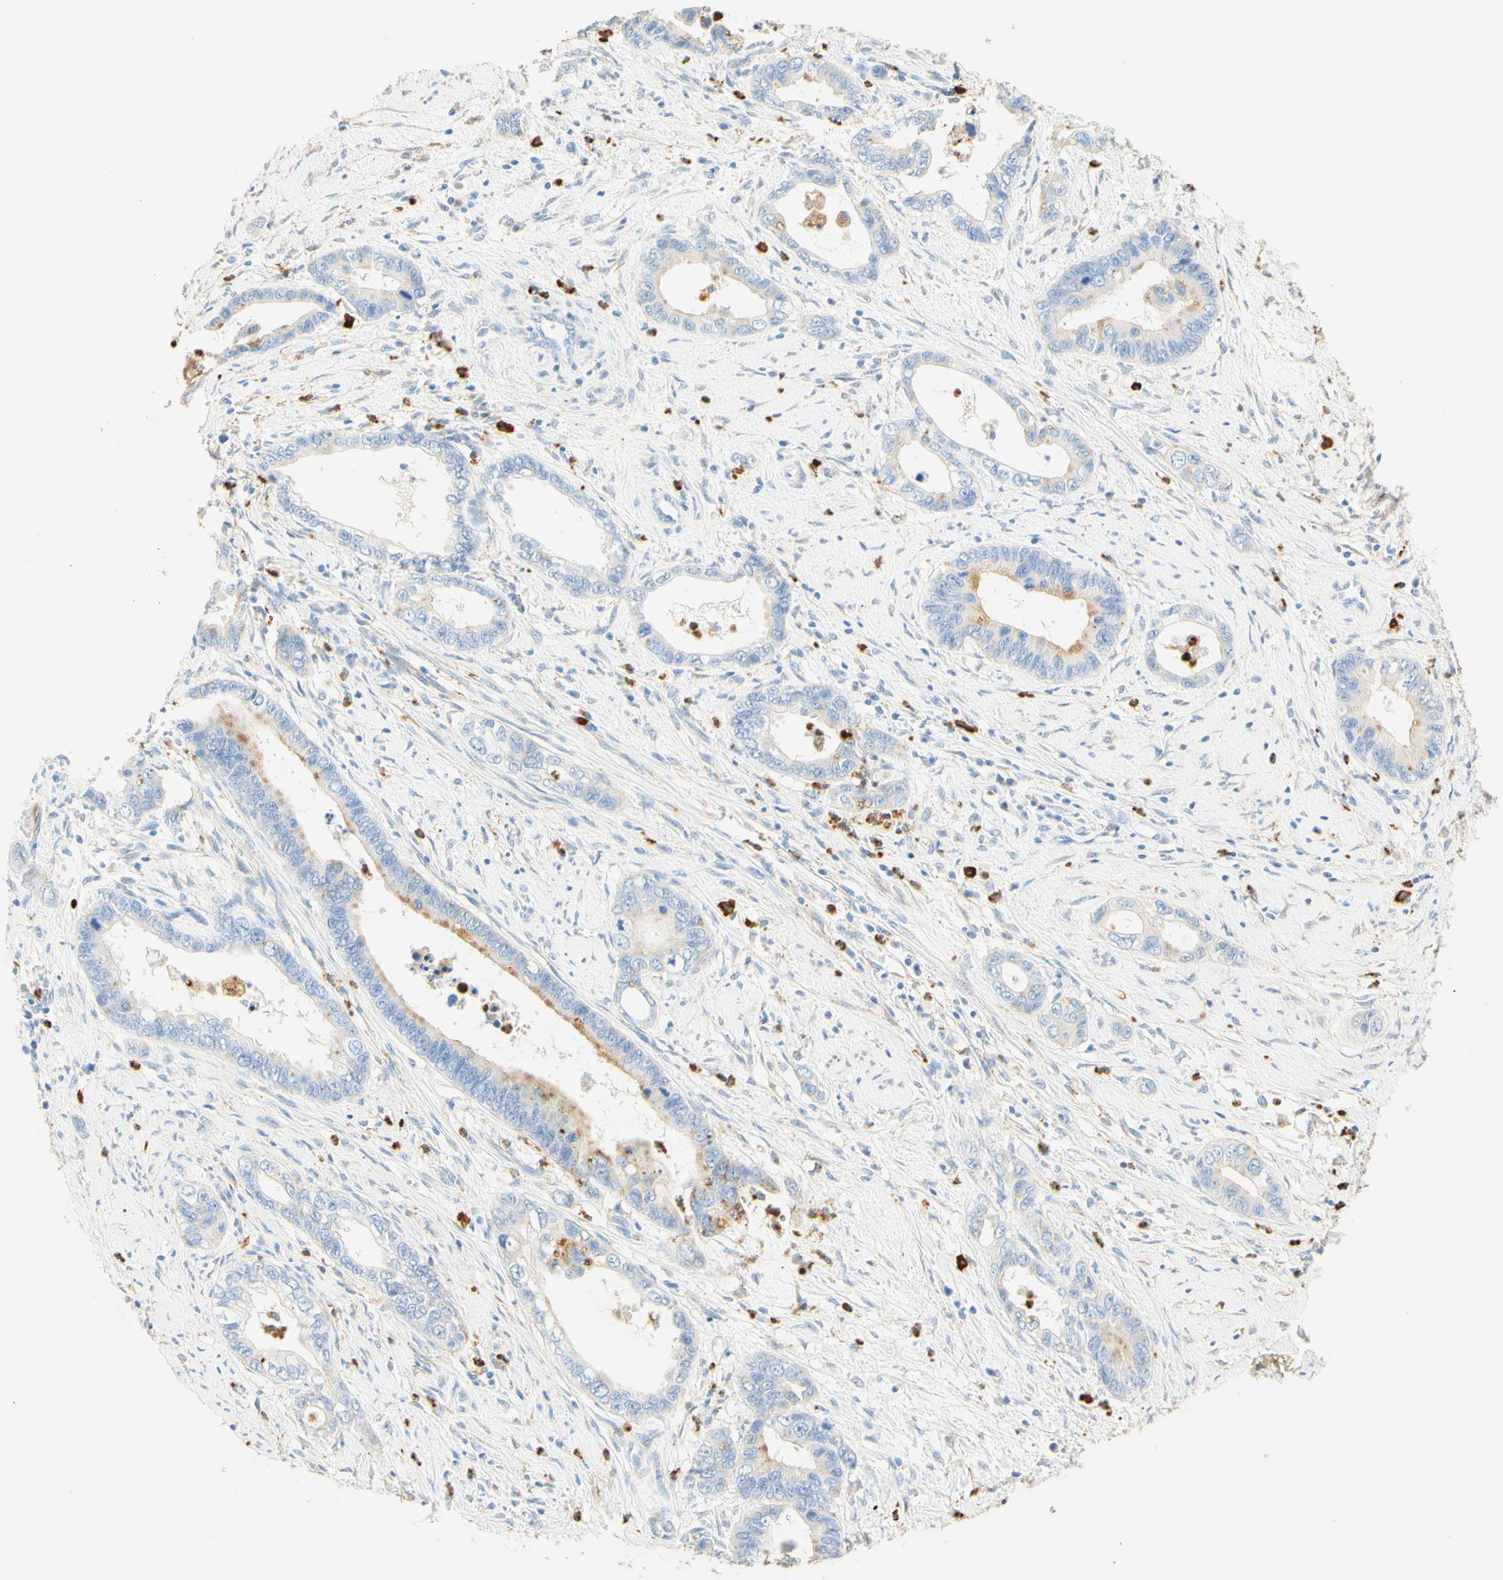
{"staining": {"intensity": "moderate", "quantity": "25%-75%", "location": "cytoplasmic/membranous"}, "tissue": "cervical cancer", "cell_type": "Tumor cells", "image_type": "cancer", "snomed": [{"axis": "morphology", "description": "Adenocarcinoma, NOS"}, {"axis": "topography", "description": "Cervix"}], "caption": "Immunohistochemical staining of human cervical adenocarcinoma shows moderate cytoplasmic/membranous protein positivity in about 25%-75% of tumor cells.", "gene": "CD63", "patient": {"sex": "female", "age": 44}}